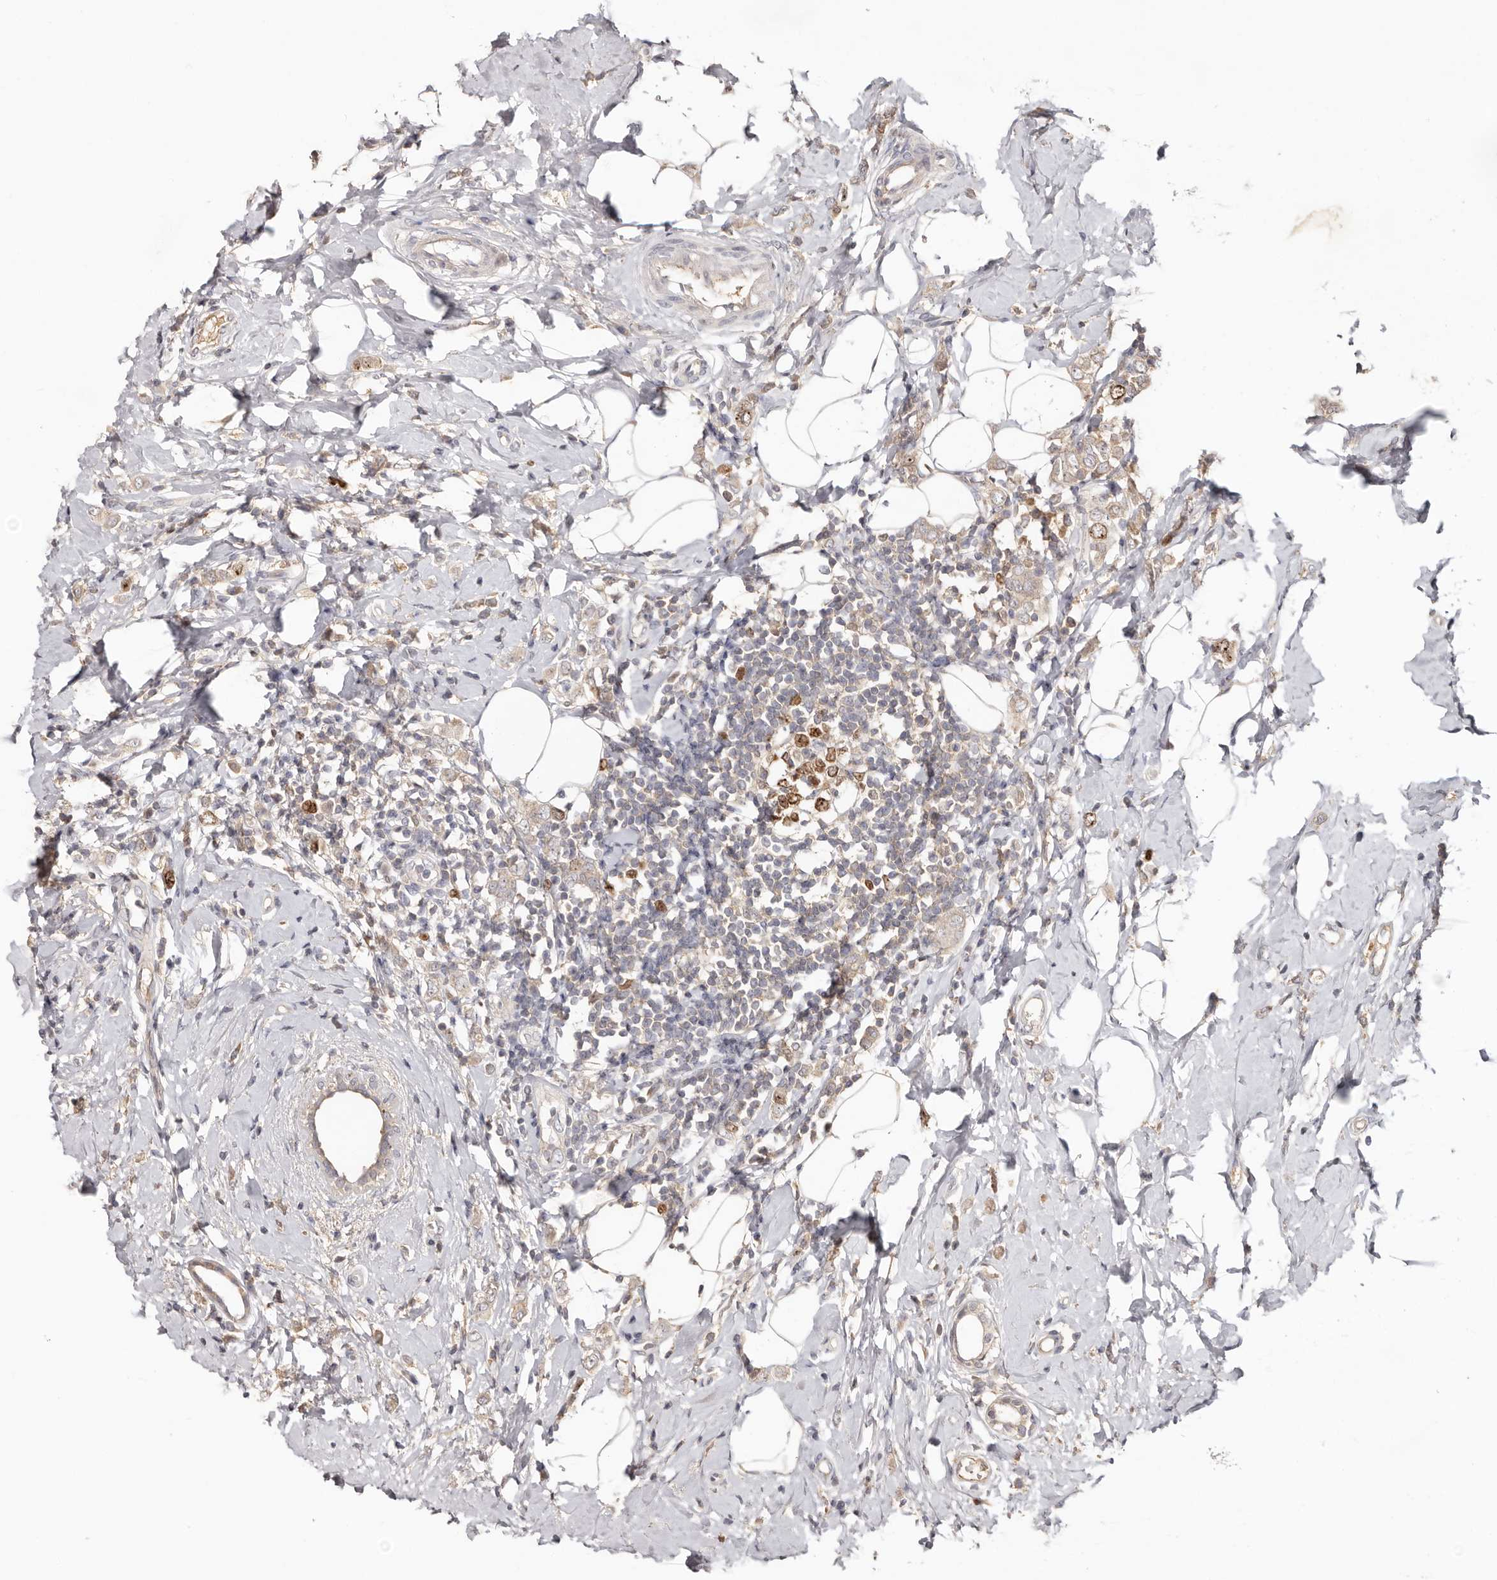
{"staining": {"intensity": "moderate", "quantity": "<25%", "location": "nuclear"}, "tissue": "breast cancer", "cell_type": "Tumor cells", "image_type": "cancer", "snomed": [{"axis": "morphology", "description": "Lobular carcinoma"}, {"axis": "topography", "description": "Breast"}], "caption": "A brown stain labels moderate nuclear expression of a protein in lobular carcinoma (breast) tumor cells.", "gene": "CCDC190", "patient": {"sex": "female", "age": 47}}